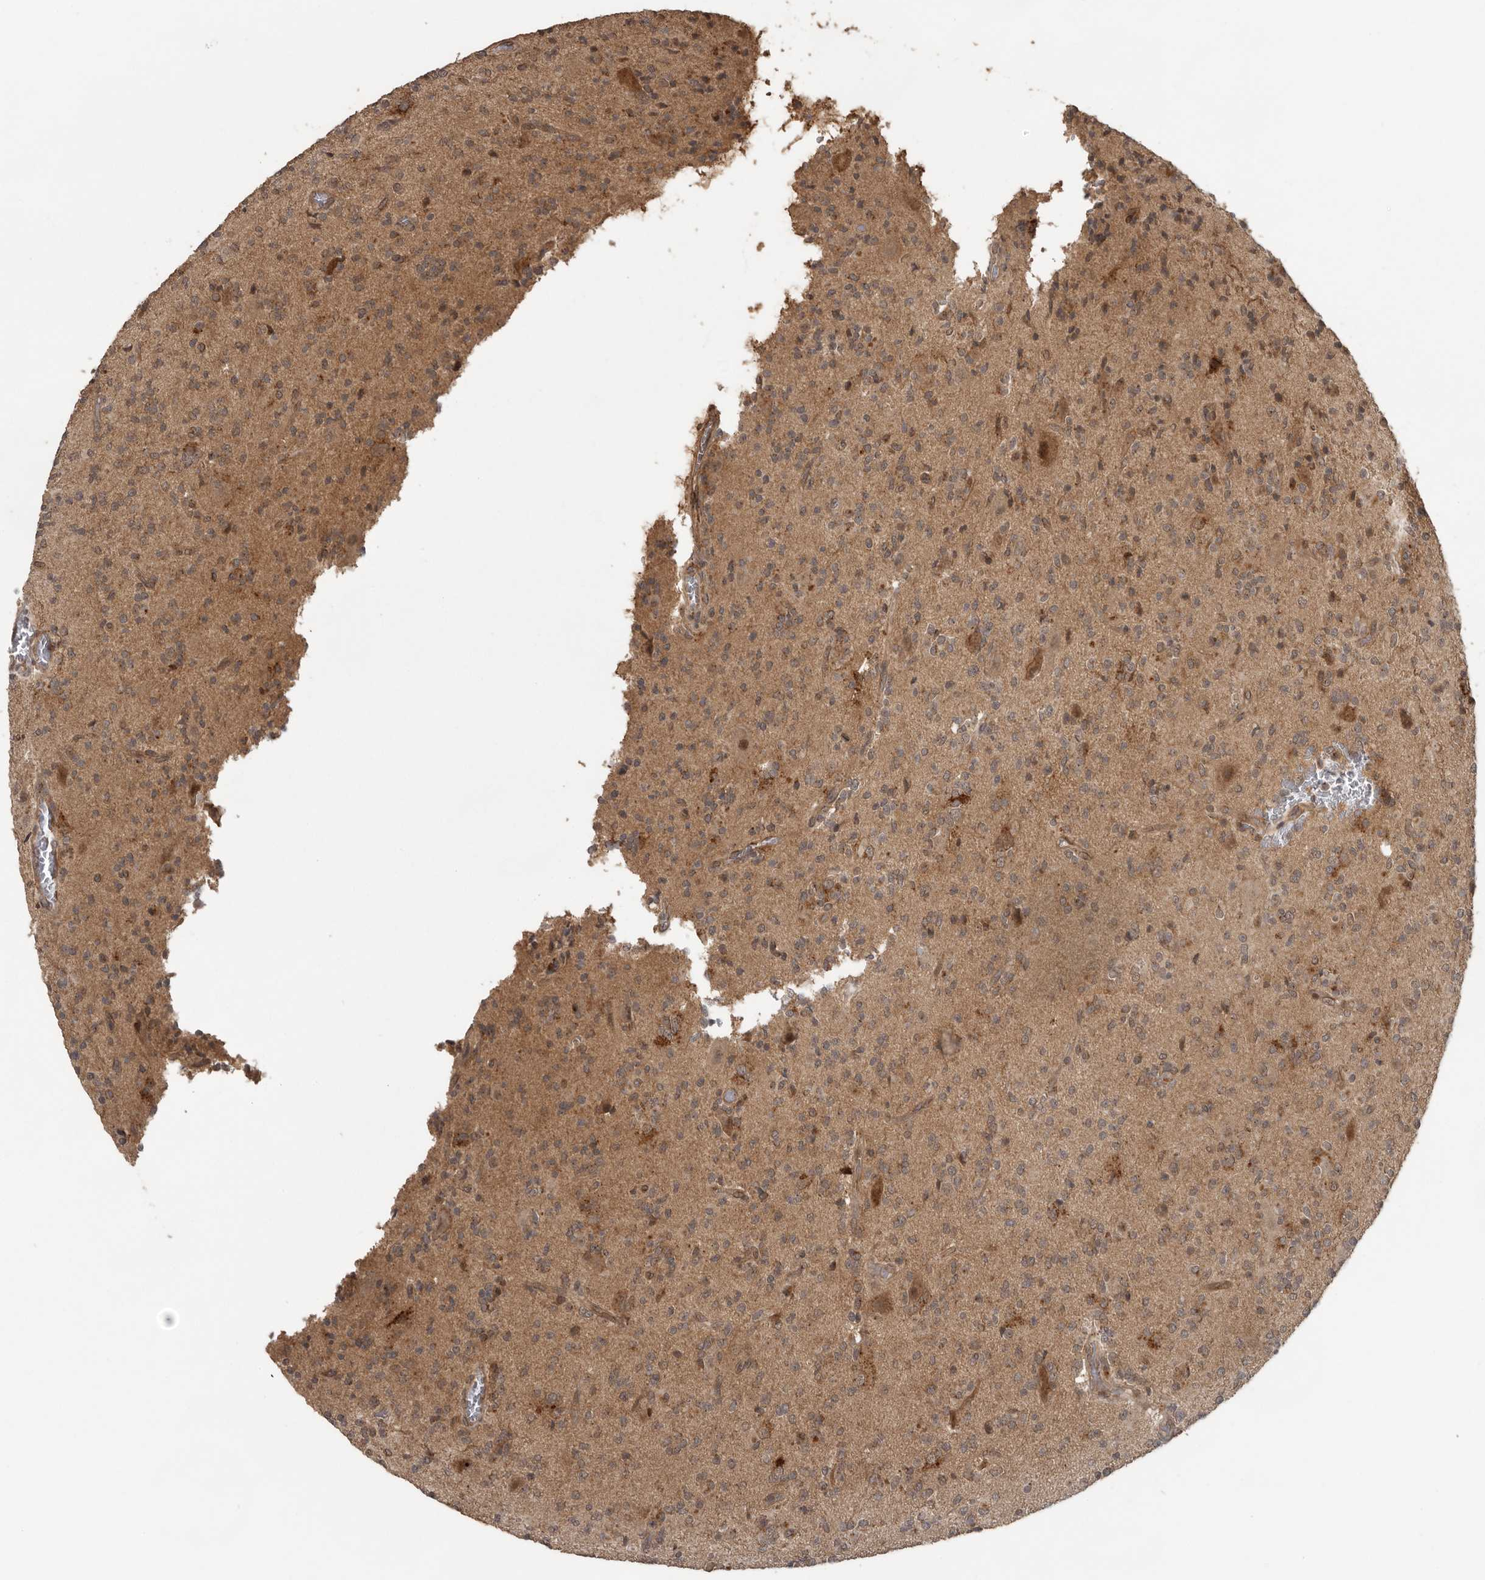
{"staining": {"intensity": "weak", "quantity": "25%-75%", "location": "cytoplasmic/membranous"}, "tissue": "glioma", "cell_type": "Tumor cells", "image_type": "cancer", "snomed": [{"axis": "morphology", "description": "Glioma, malignant, High grade"}, {"axis": "topography", "description": "Brain"}], "caption": "The photomicrograph reveals immunohistochemical staining of malignant glioma (high-grade). There is weak cytoplasmic/membranous expression is seen in about 25%-75% of tumor cells.", "gene": "CEP350", "patient": {"sex": "male", "age": 34}}